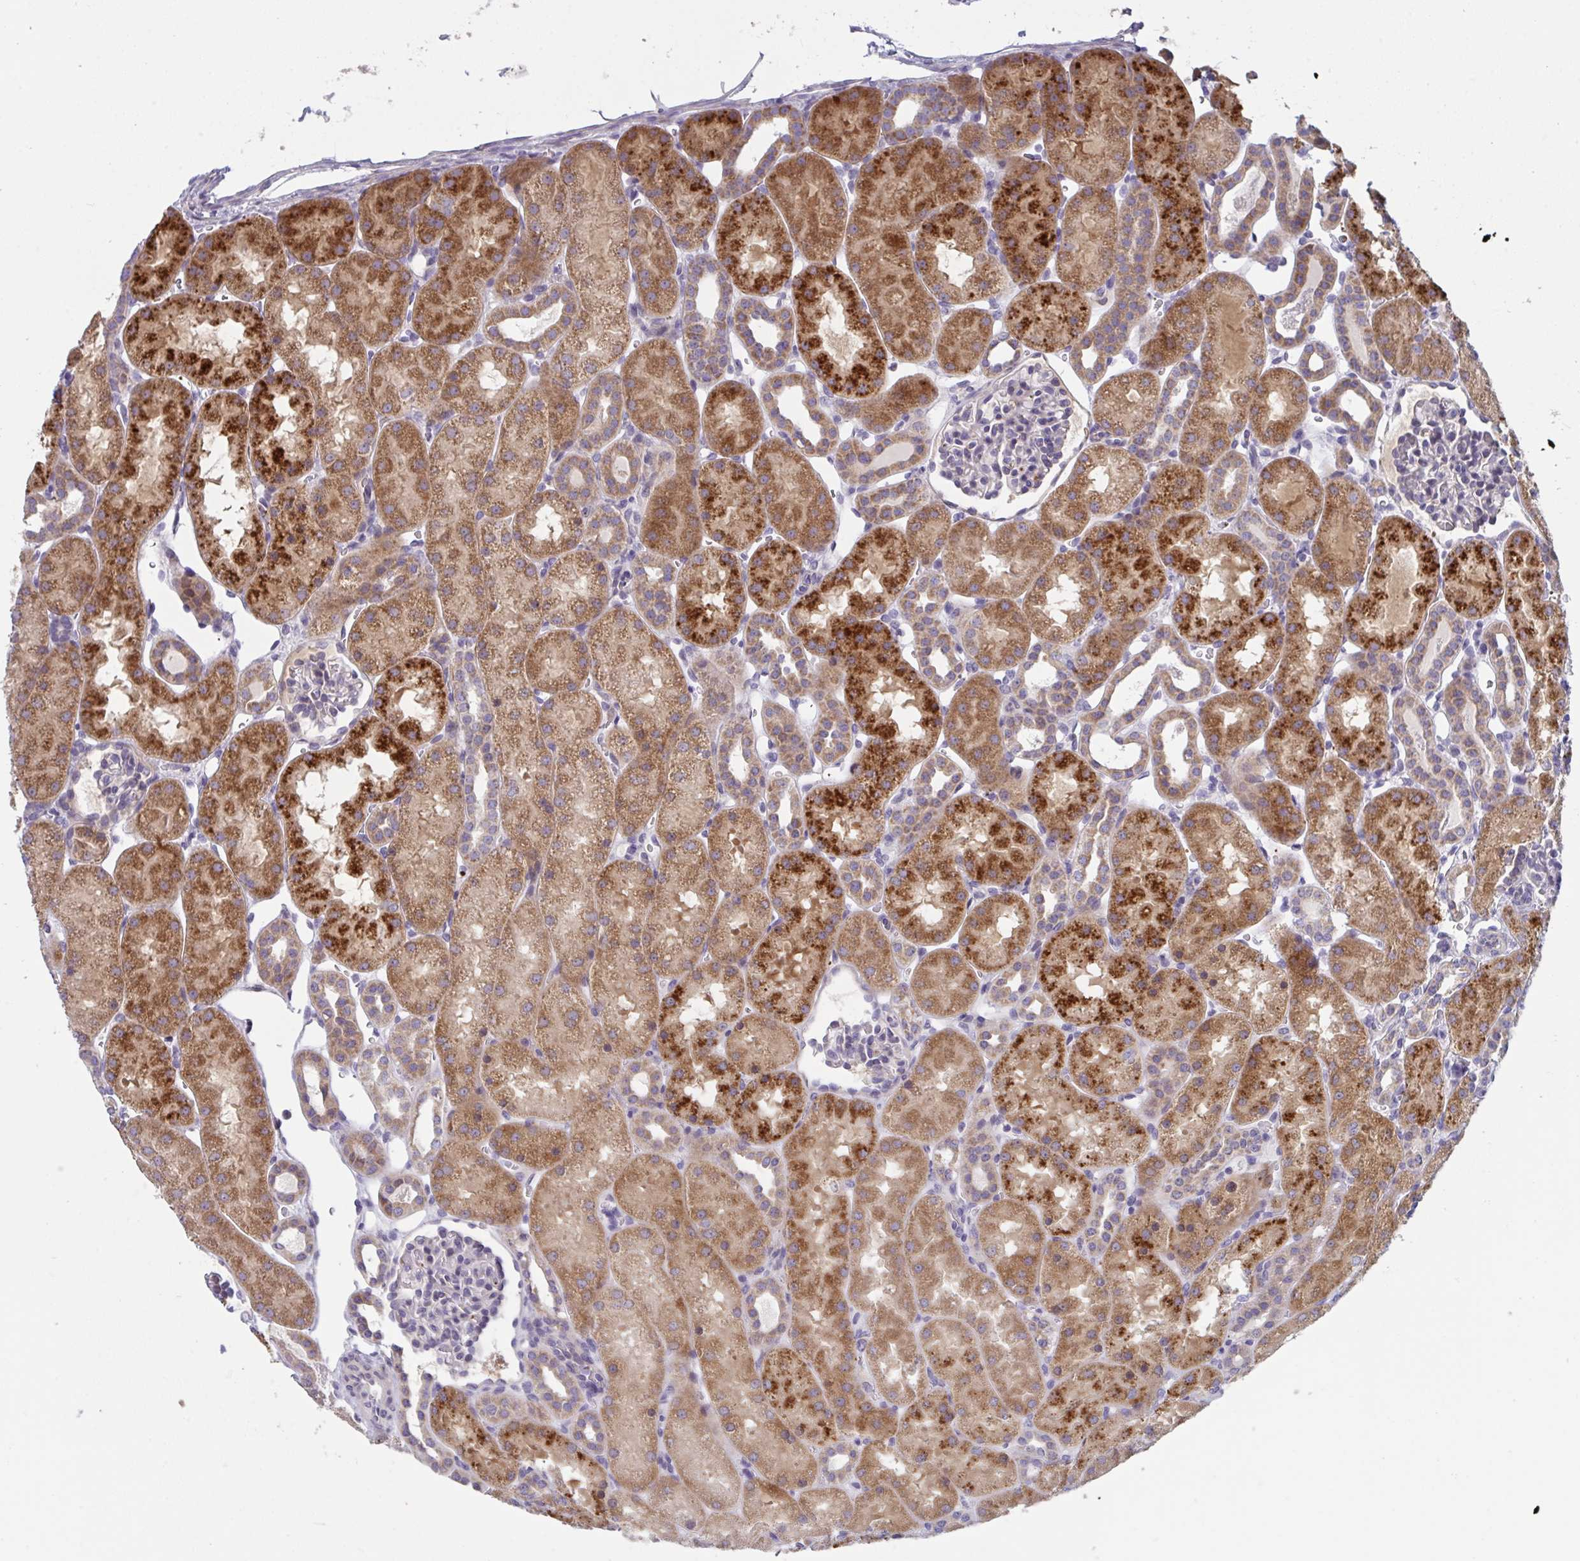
{"staining": {"intensity": "negative", "quantity": "none", "location": "none"}, "tissue": "kidney", "cell_type": "Cells in glomeruli", "image_type": "normal", "snomed": [{"axis": "morphology", "description": "Normal tissue, NOS"}, {"axis": "topography", "description": "Kidney"}], "caption": "This micrograph is of unremarkable kidney stained with IHC to label a protein in brown with the nuclei are counter-stained blue. There is no staining in cells in glomeruli.", "gene": "MRPS2", "patient": {"sex": "male", "age": 2}}